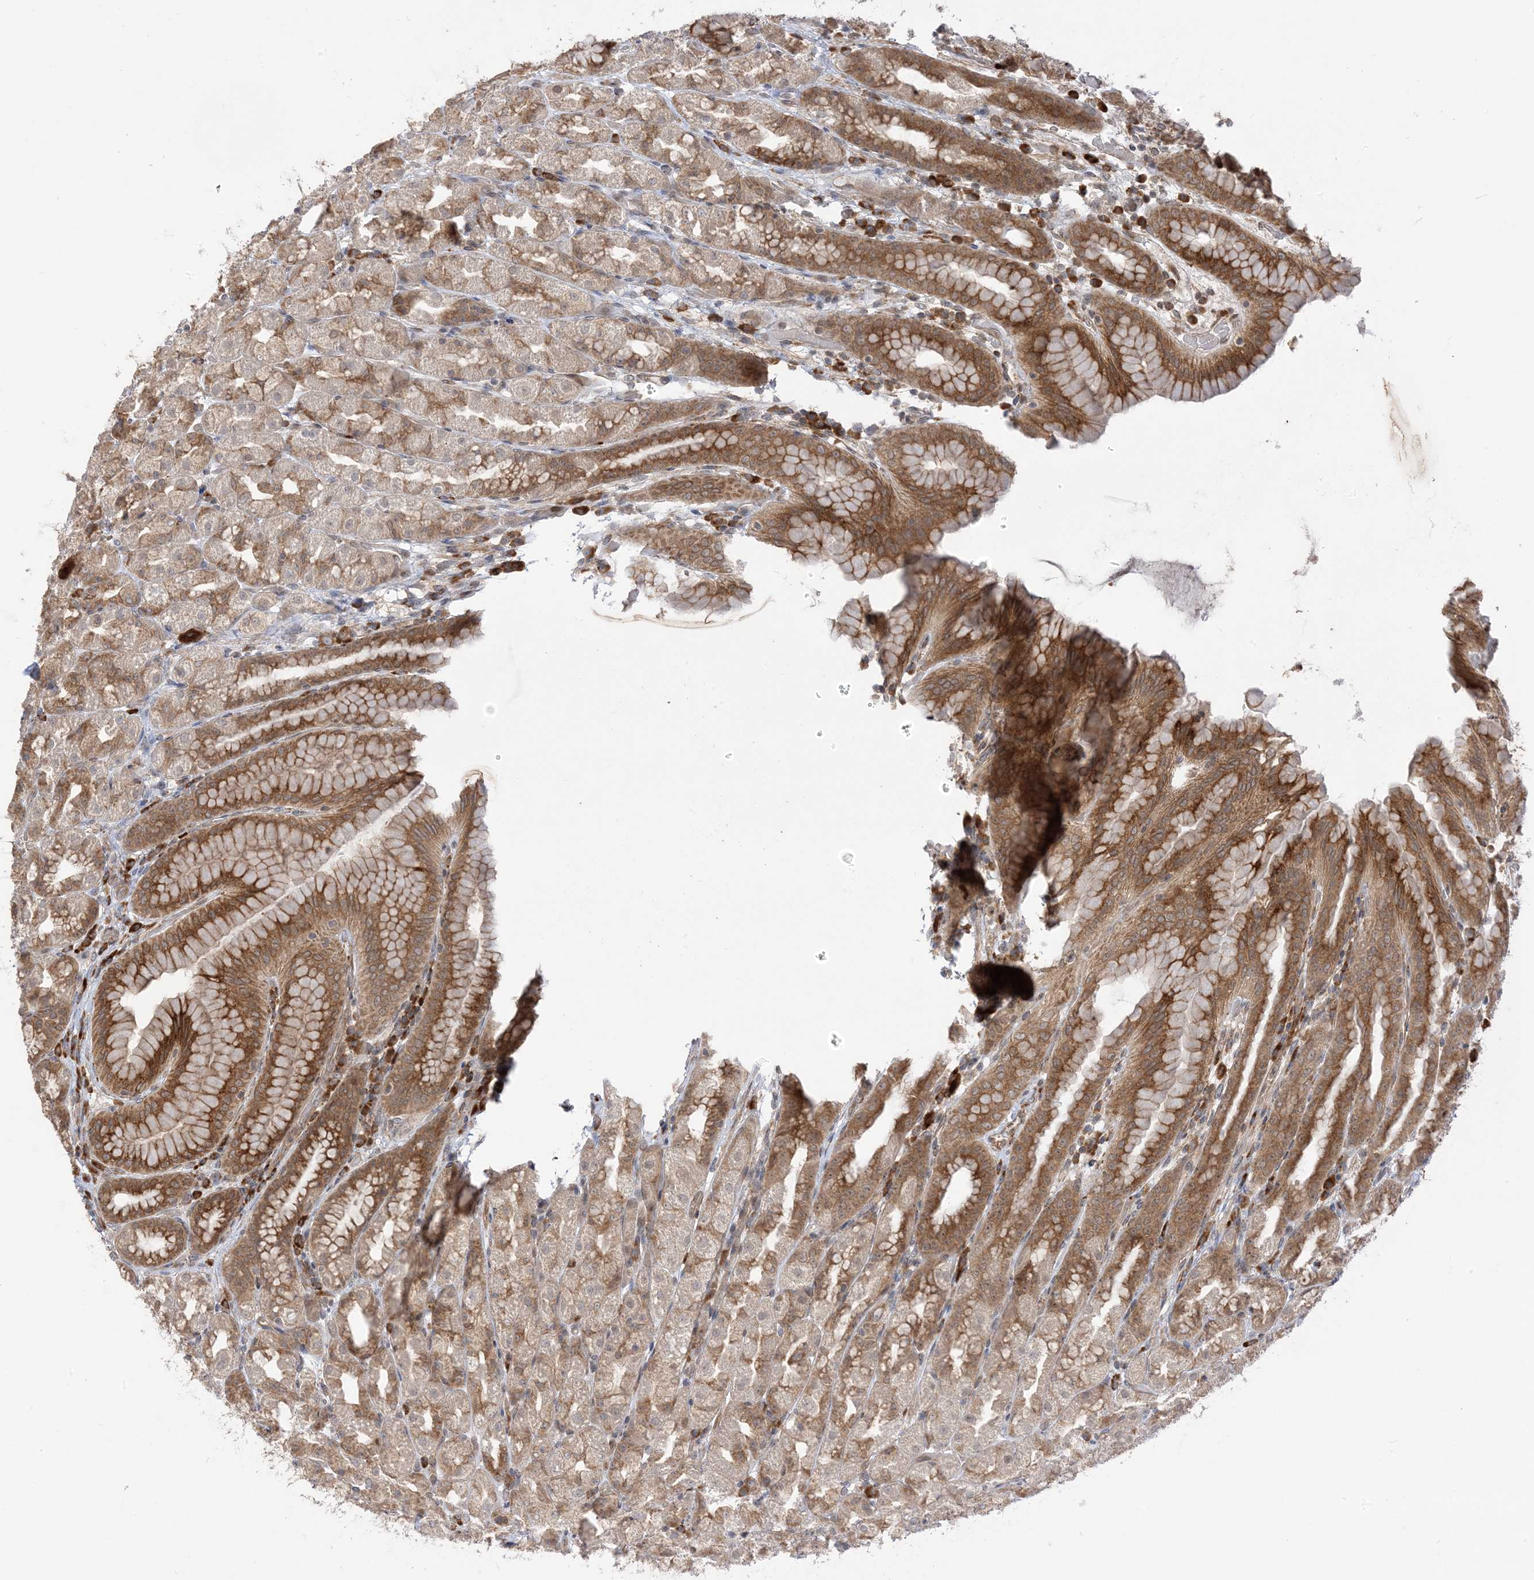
{"staining": {"intensity": "moderate", "quantity": ">75%", "location": "cytoplasmic/membranous"}, "tissue": "stomach", "cell_type": "Glandular cells", "image_type": "normal", "snomed": [{"axis": "morphology", "description": "Normal tissue, NOS"}, {"axis": "topography", "description": "Stomach, upper"}], "caption": "Immunohistochemistry micrograph of benign human stomach stained for a protein (brown), which shows medium levels of moderate cytoplasmic/membranous positivity in approximately >75% of glandular cells.", "gene": "METTL21A", "patient": {"sex": "male", "age": 68}}